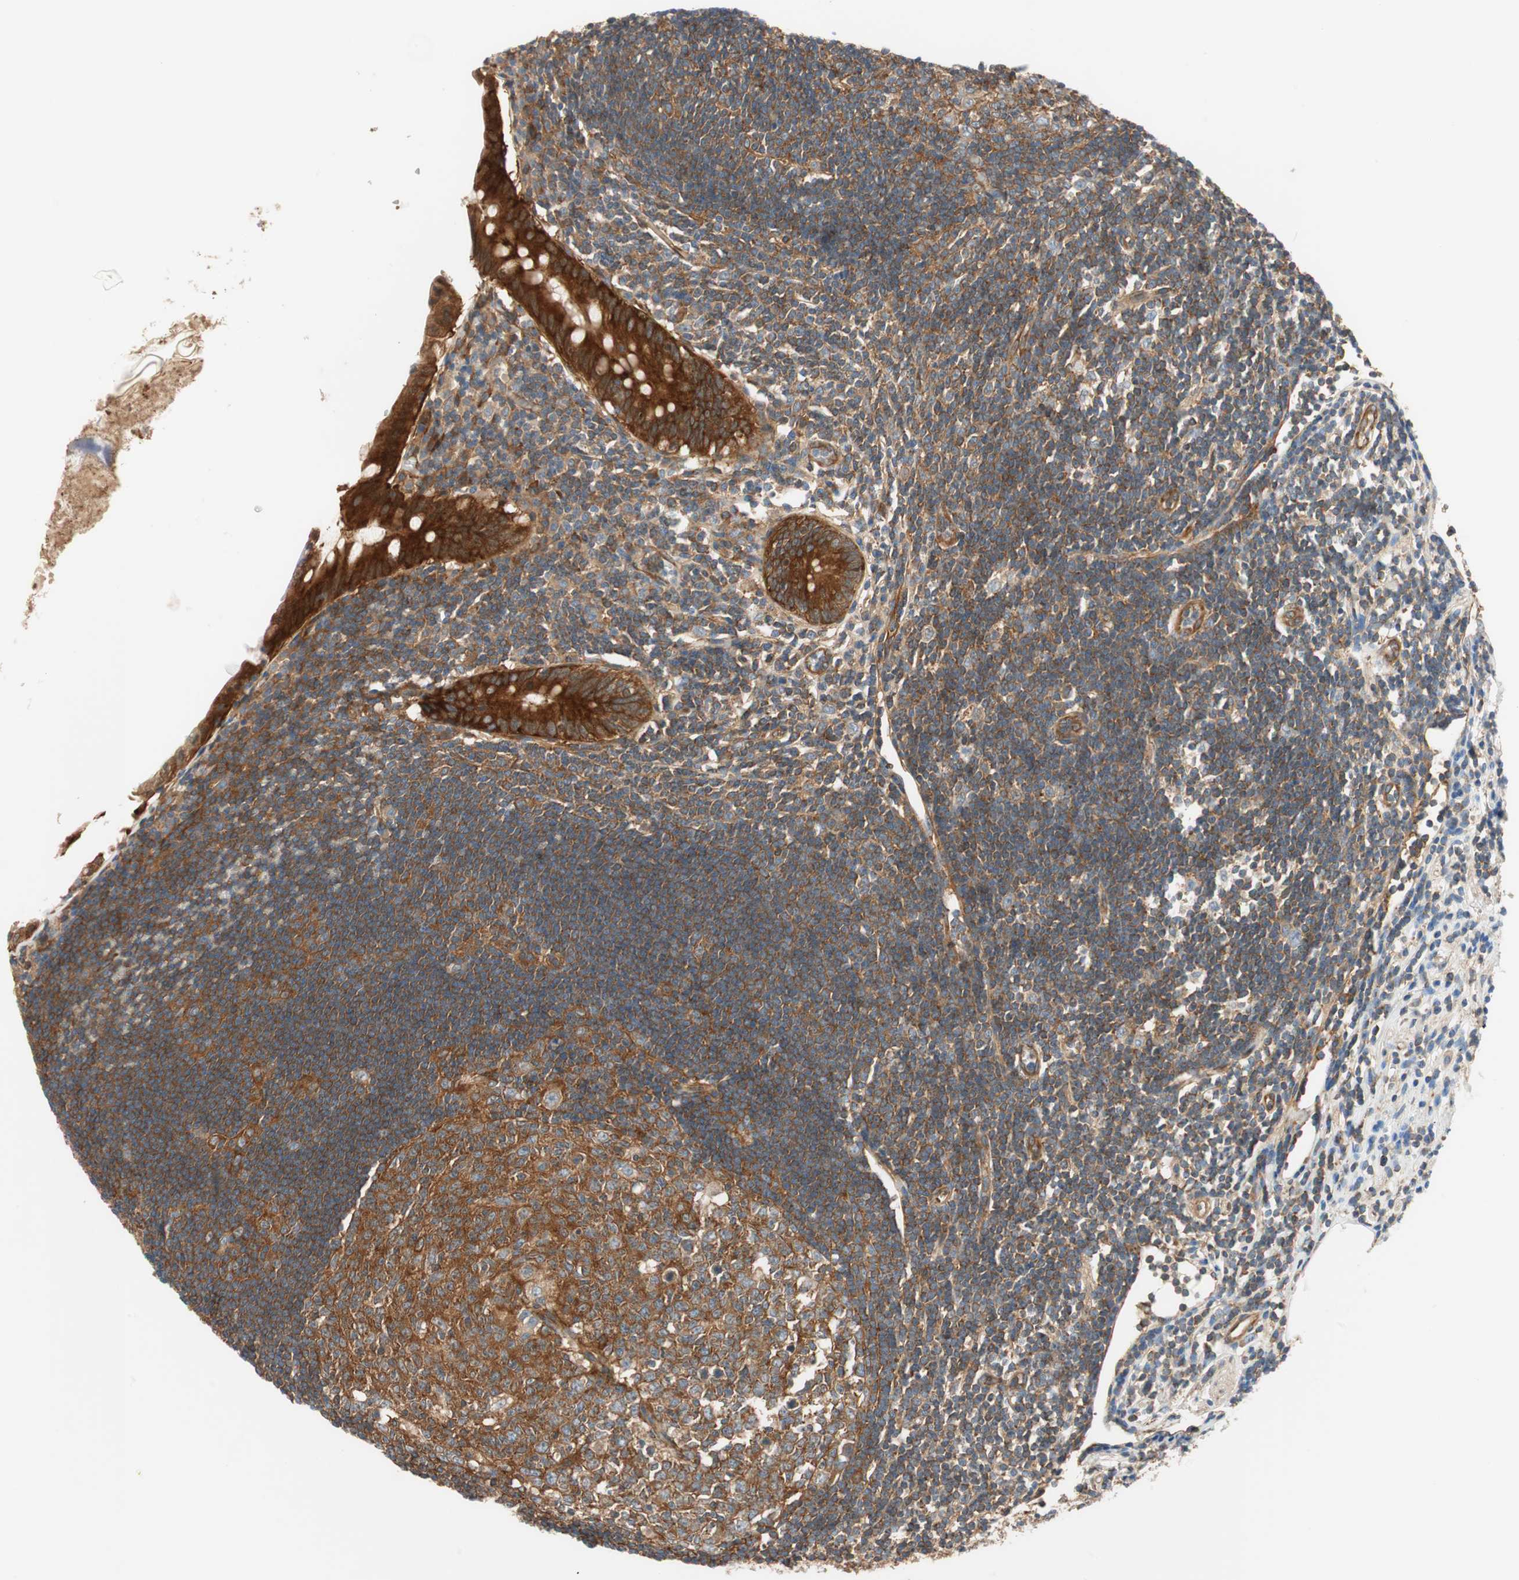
{"staining": {"intensity": "strong", "quantity": ">75%", "location": "cytoplasmic/membranous"}, "tissue": "appendix", "cell_type": "Glandular cells", "image_type": "normal", "snomed": [{"axis": "morphology", "description": "Normal tissue, NOS"}, {"axis": "topography", "description": "Appendix"}], "caption": "Appendix stained for a protein (brown) reveals strong cytoplasmic/membranous positive staining in approximately >75% of glandular cells.", "gene": "WASL", "patient": {"sex": "female", "age": 50}}